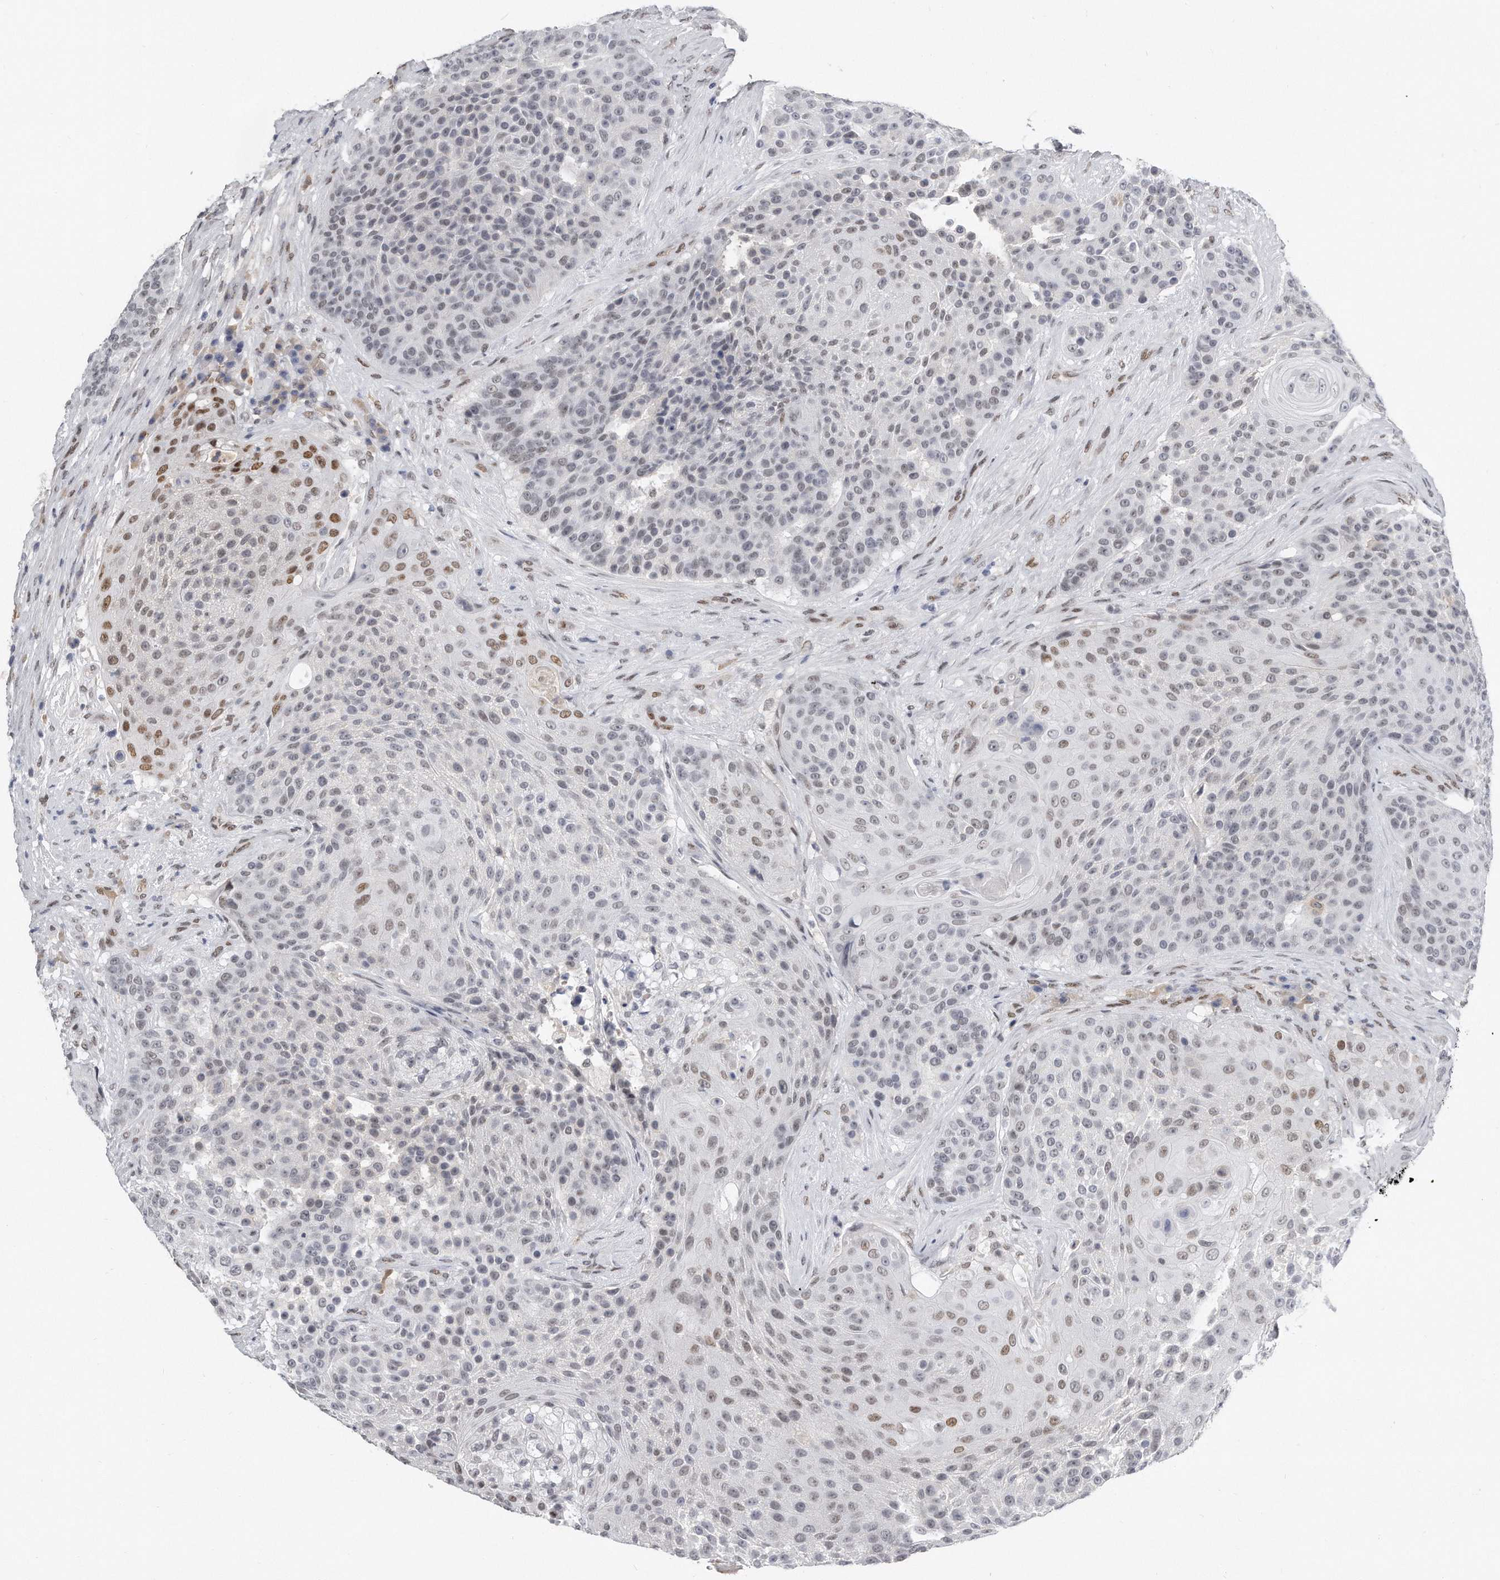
{"staining": {"intensity": "moderate", "quantity": "<25%", "location": "nuclear"}, "tissue": "urothelial cancer", "cell_type": "Tumor cells", "image_type": "cancer", "snomed": [{"axis": "morphology", "description": "Urothelial carcinoma, High grade"}, {"axis": "topography", "description": "Urinary bladder"}], "caption": "Moderate nuclear positivity is present in about <25% of tumor cells in urothelial cancer.", "gene": "CTBP2", "patient": {"sex": "female", "age": 63}}